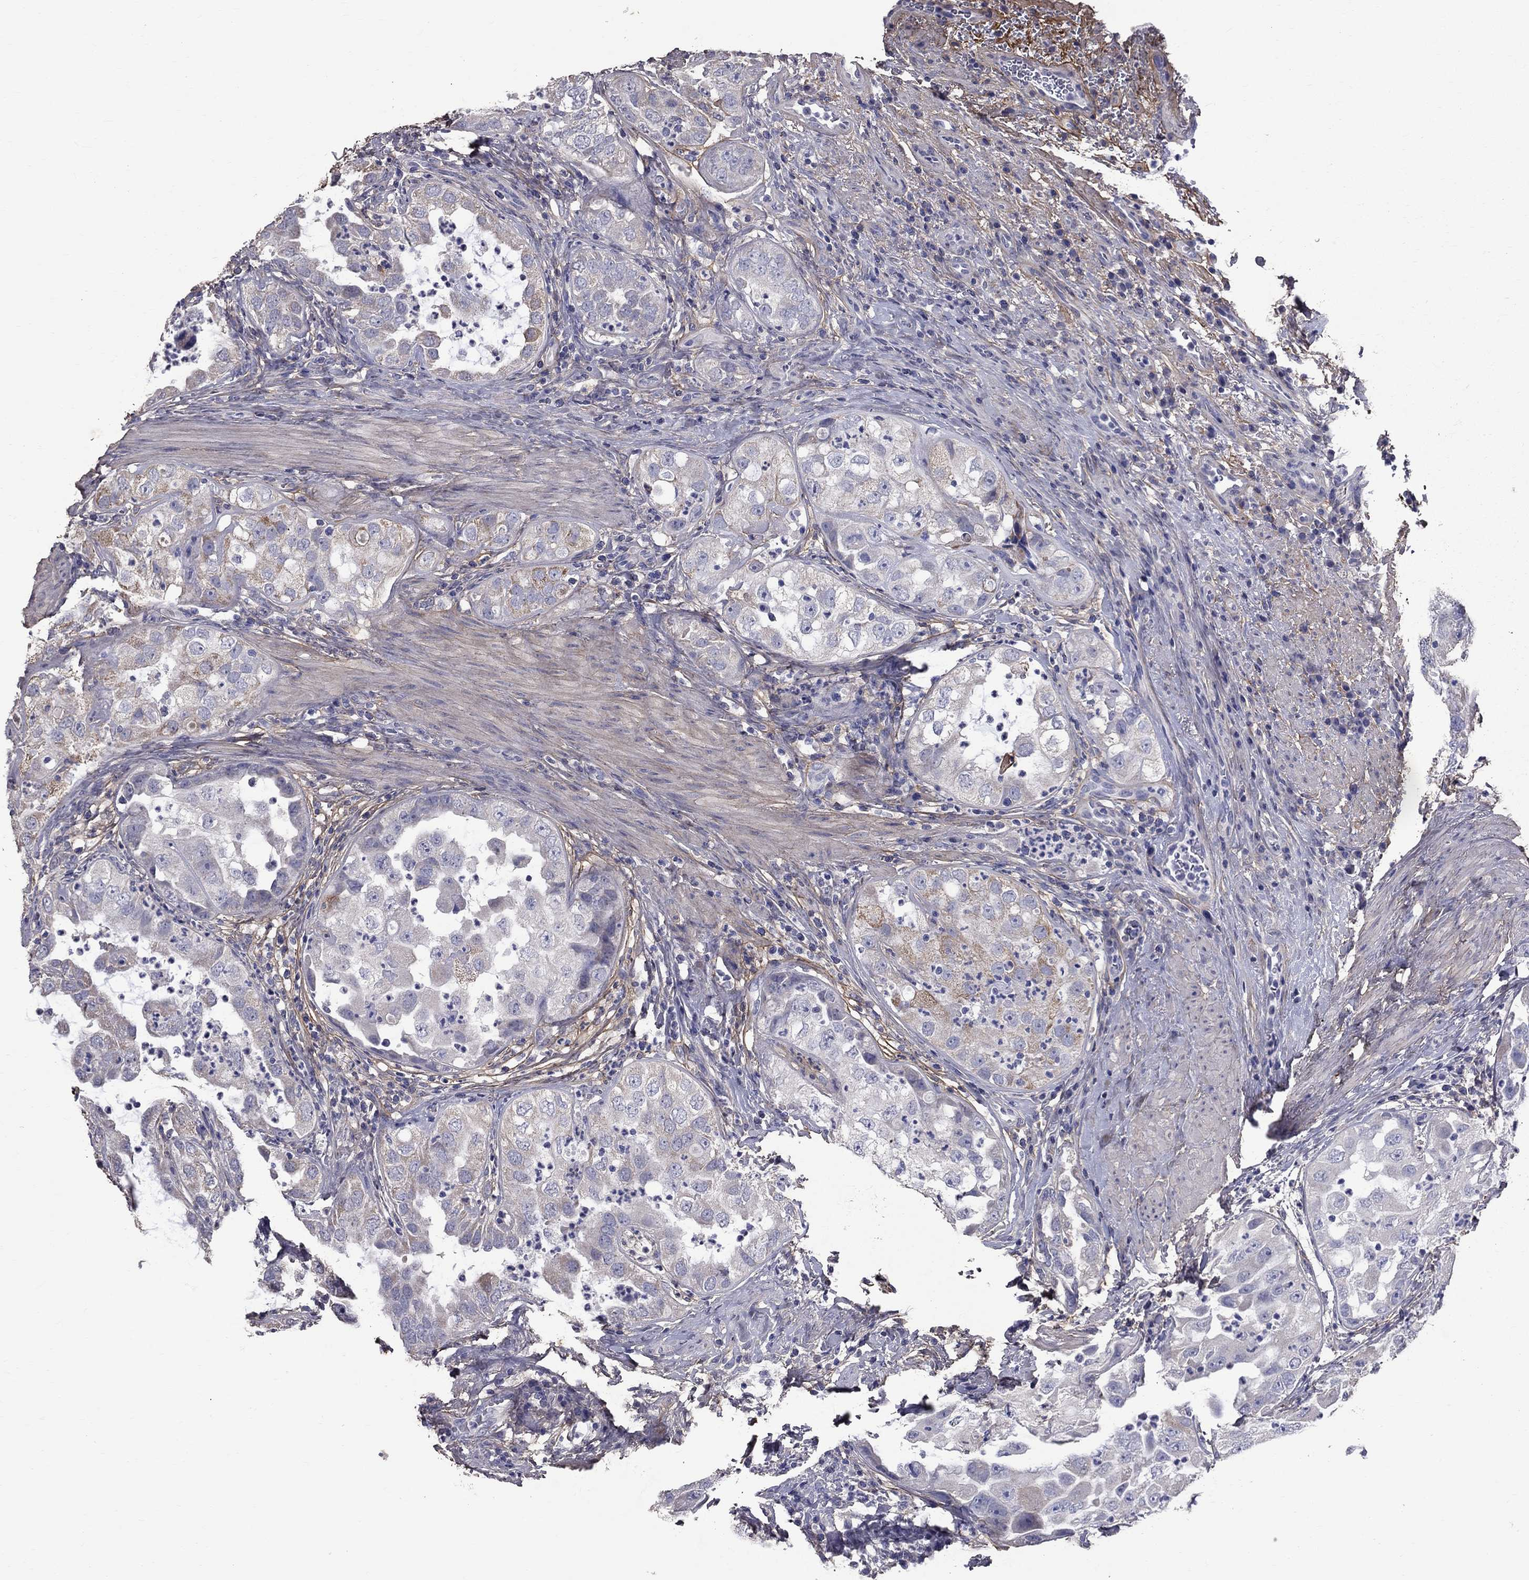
{"staining": {"intensity": "moderate", "quantity": "<25%", "location": "cytoplasmic/membranous"}, "tissue": "urothelial cancer", "cell_type": "Tumor cells", "image_type": "cancer", "snomed": [{"axis": "morphology", "description": "Urothelial carcinoma, High grade"}, {"axis": "topography", "description": "Urinary bladder"}], "caption": "A micrograph of high-grade urothelial carcinoma stained for a protein shows moderate cytoplasmic/membranous brown staining in tumor cells. (Brightfield microscopy of DAB IHC at high magnification).", "gene": "ANXA10", "patient": {"sex": "female", "age": 41}}